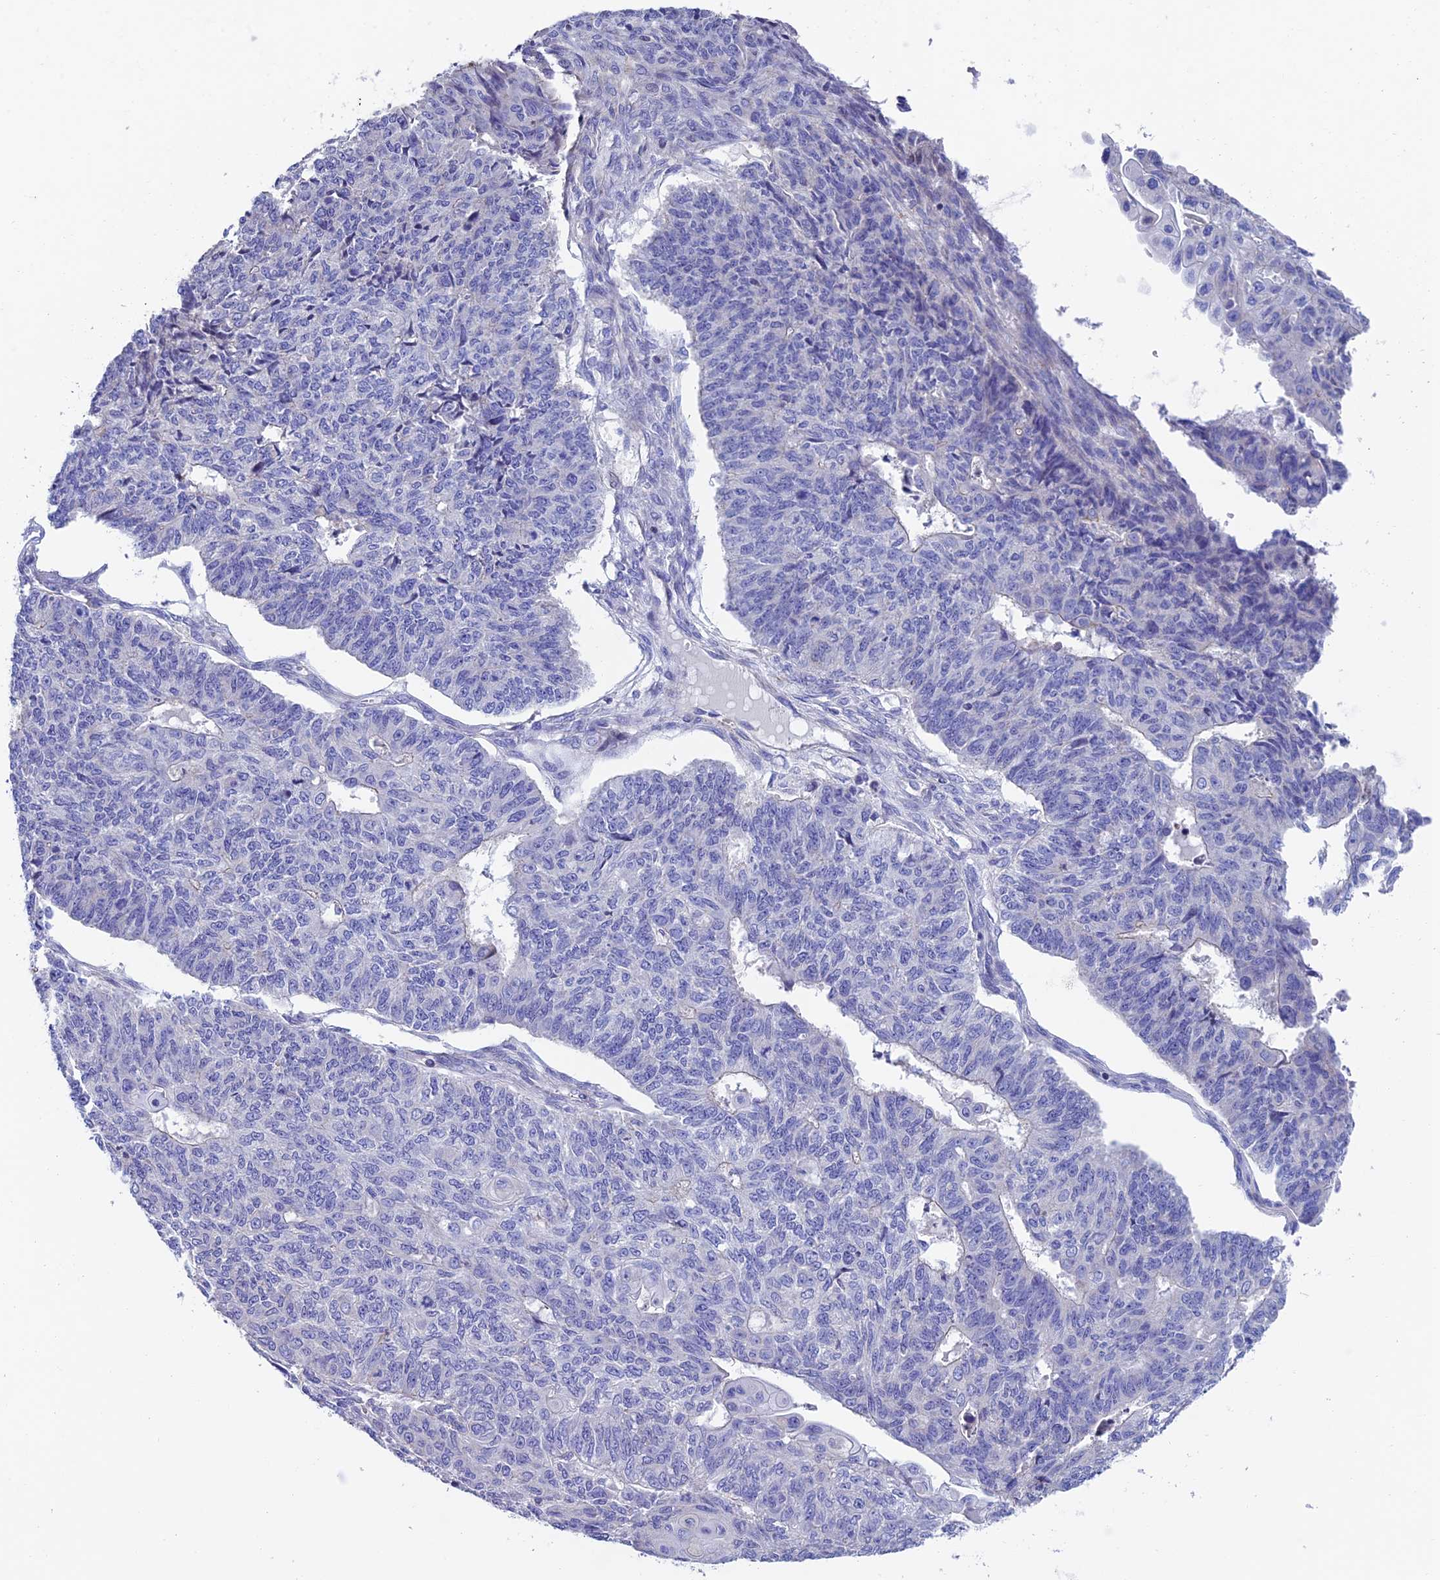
{"staining": {"intensity": "negative", "quantity": "none", "location": "none"}, "tissue": "endometrial cancer", "cell_type": "Tumor cells", "image_type": "cancer", "snomed": [{"axis": "morphology", "description": "Adenocarcinoma, NOS"}, {"axis": "topography", "description": "Endometrium"}], "caption": "Human endometrial adenocarcinoma stained for a protein using IHC reveals no positivity in tumor cells.", "gene": "FAM178B", "patient": {"sex": "female", "age": 32}}